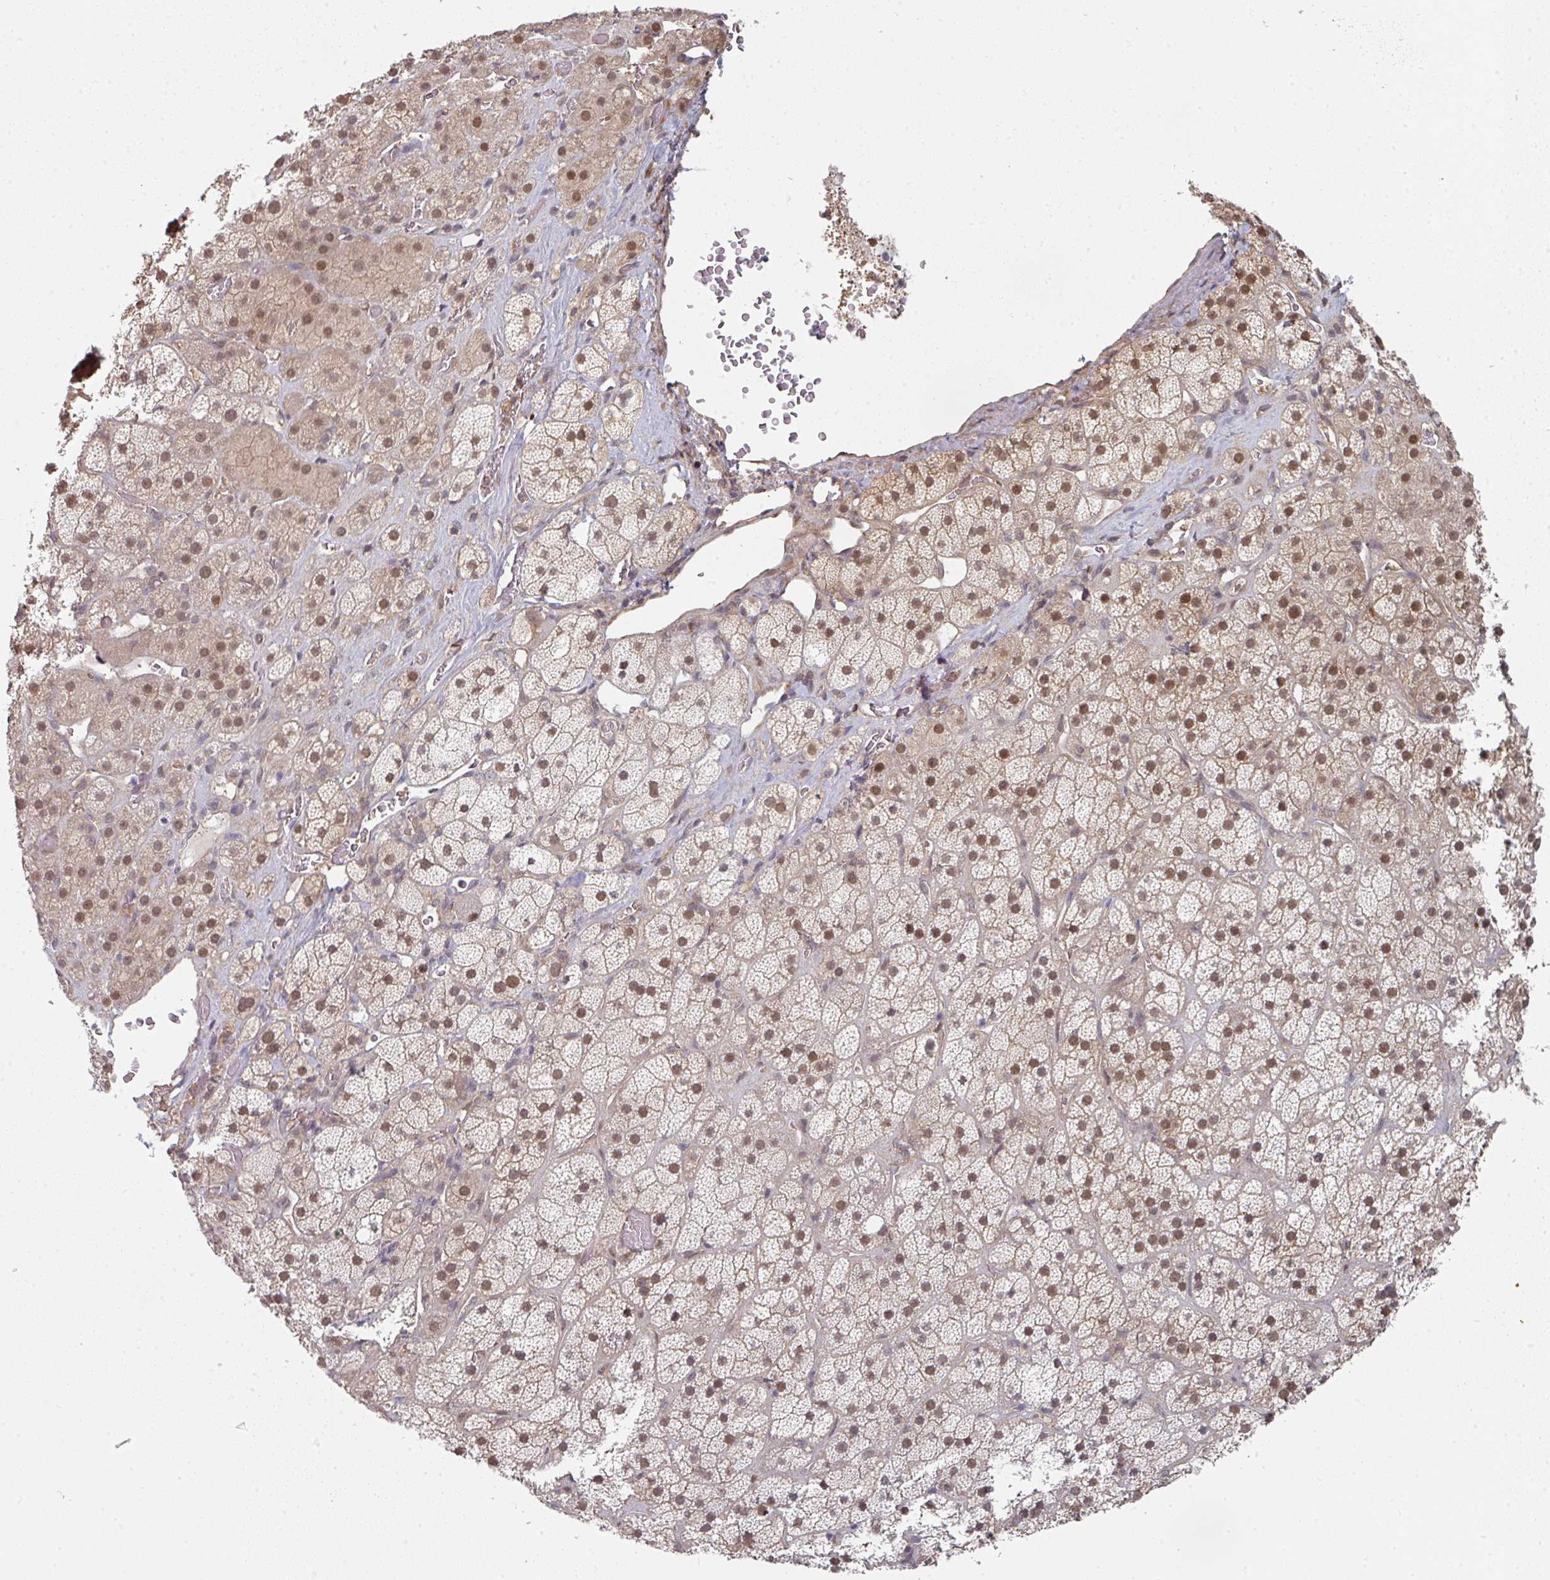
{"staining": {"intensity": "moderate", "quantity": ">75%", "location": "cytoplasmic/membranous,nuclear"}, "tissue": "adrenal gland", "cell_type": "Glandular cells", "image_type": "normal", "snomed": [{"axis": "morphology", "description": "Normal tissue, NOS"}, {"axis": "topography", "description": "Adrenal gland"}], "caption": "Adrenal gland stained with DAB (3,3'-diaminobenzidine) immunohistochemistry (IHC) displays medium levels of moderate cytoplasmic/membranous,nuclear expression in about >75% of glandular cells.", "gene": "PSME3IP1", "patient": {"sex": "male", "age": 57}}